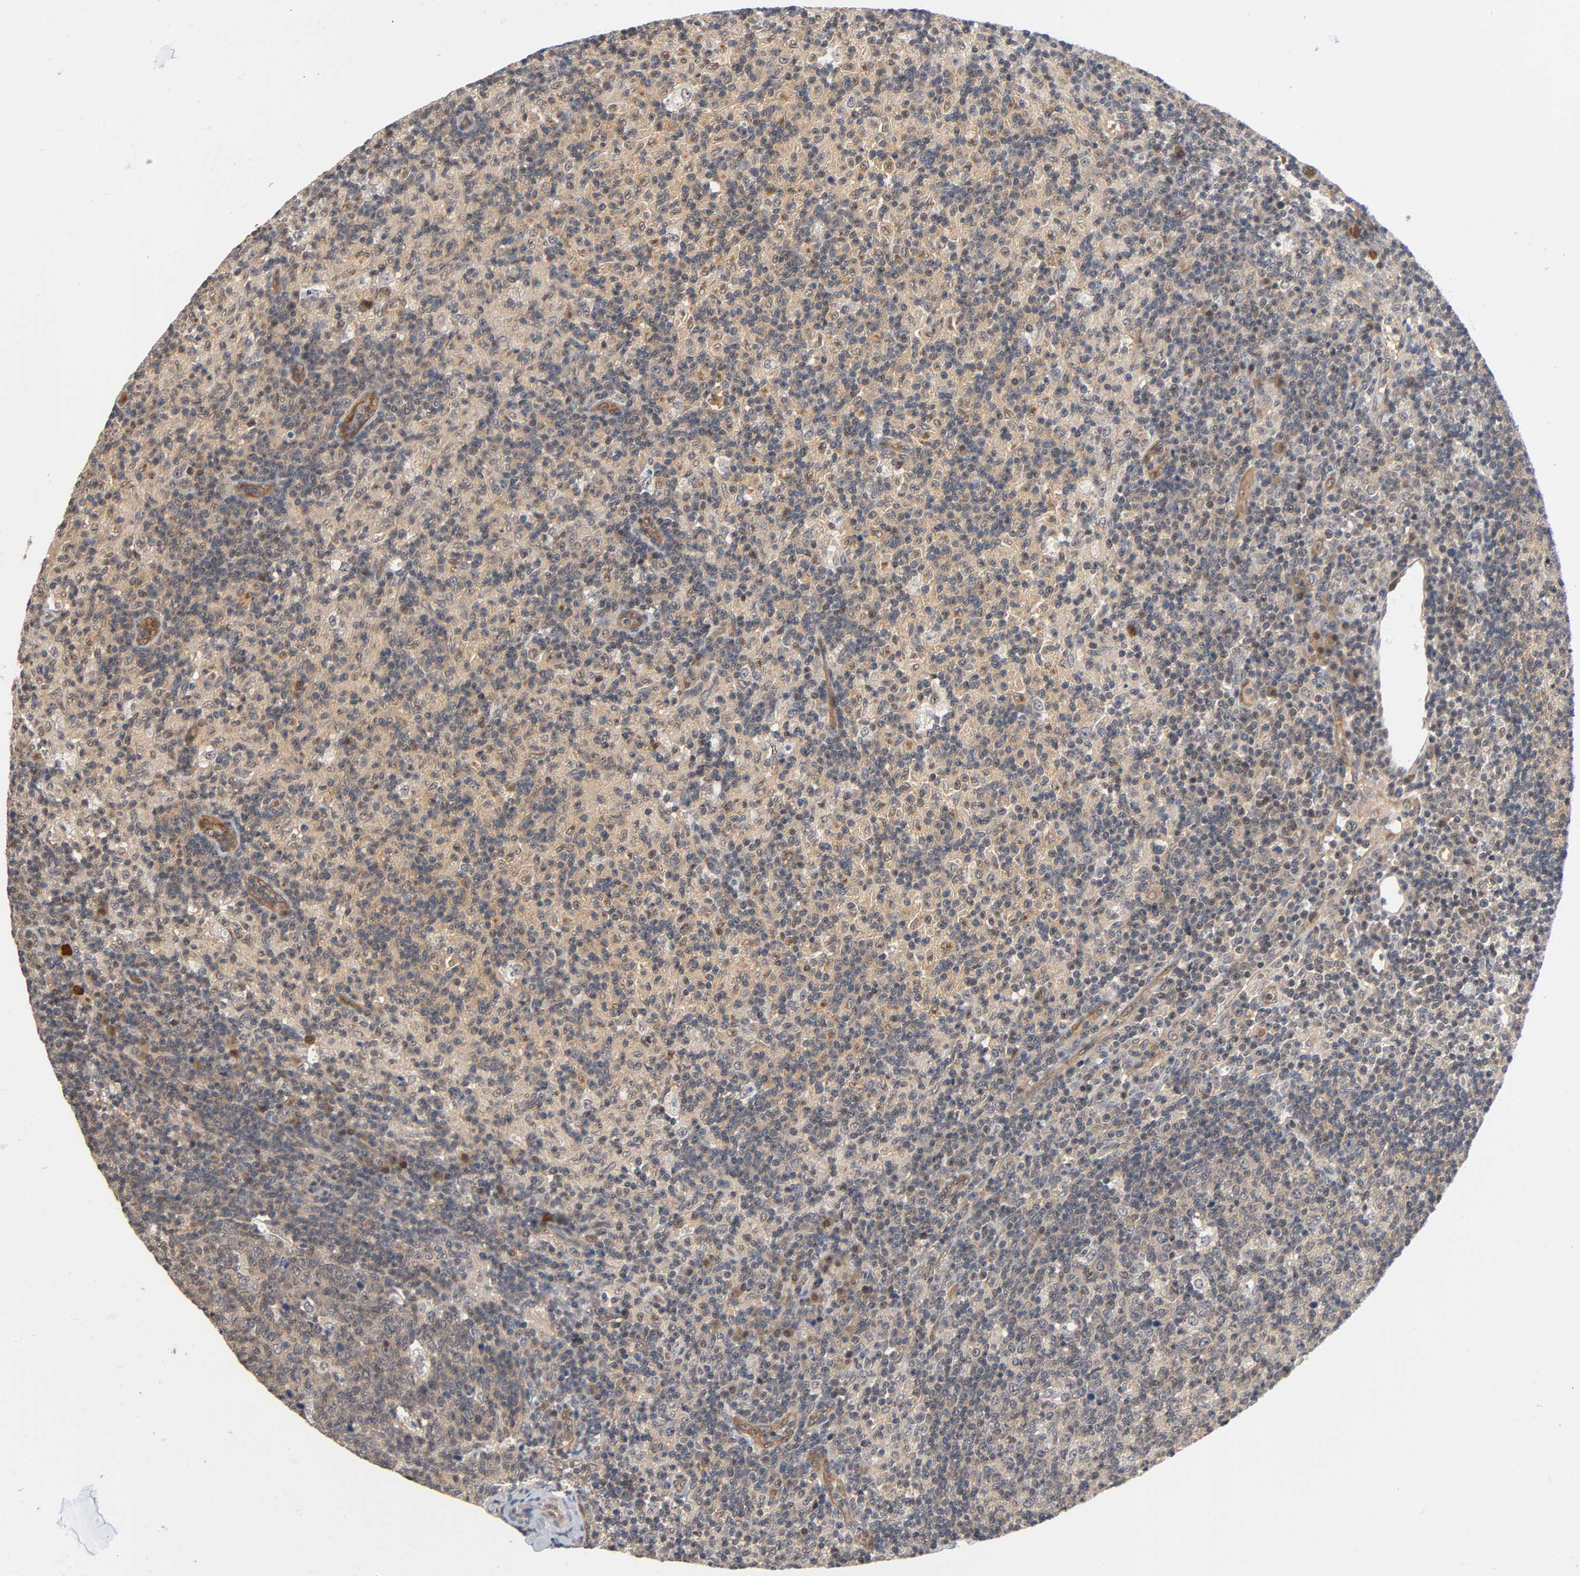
{"staining": {"intensity": "weak", "quantity": ">75%", "location": "cytoplasmic/membranous"}, "tissue": "lymph node", "cell_type": "Germinal center cells", "image_type": "normal", "snomed": [{"axis": "morphology", "description": "Normal tissue, NOS"}, {"axis": "morphology", "description": "Inflammation, NOS"}, {"axis": "topography", "description": "Lymph node"}], "caption": "The image exhibits a brown stain indicating the presence of a protein in the cytoplasmic/membranous of germinal center cells in lymph node. (DAB (3,3'-diaminobenzidine) = brown stain, brightfield microscopy at high magnification).", "gene": "PRKAB1", "patient": {"sex": "male", "age": 55}}